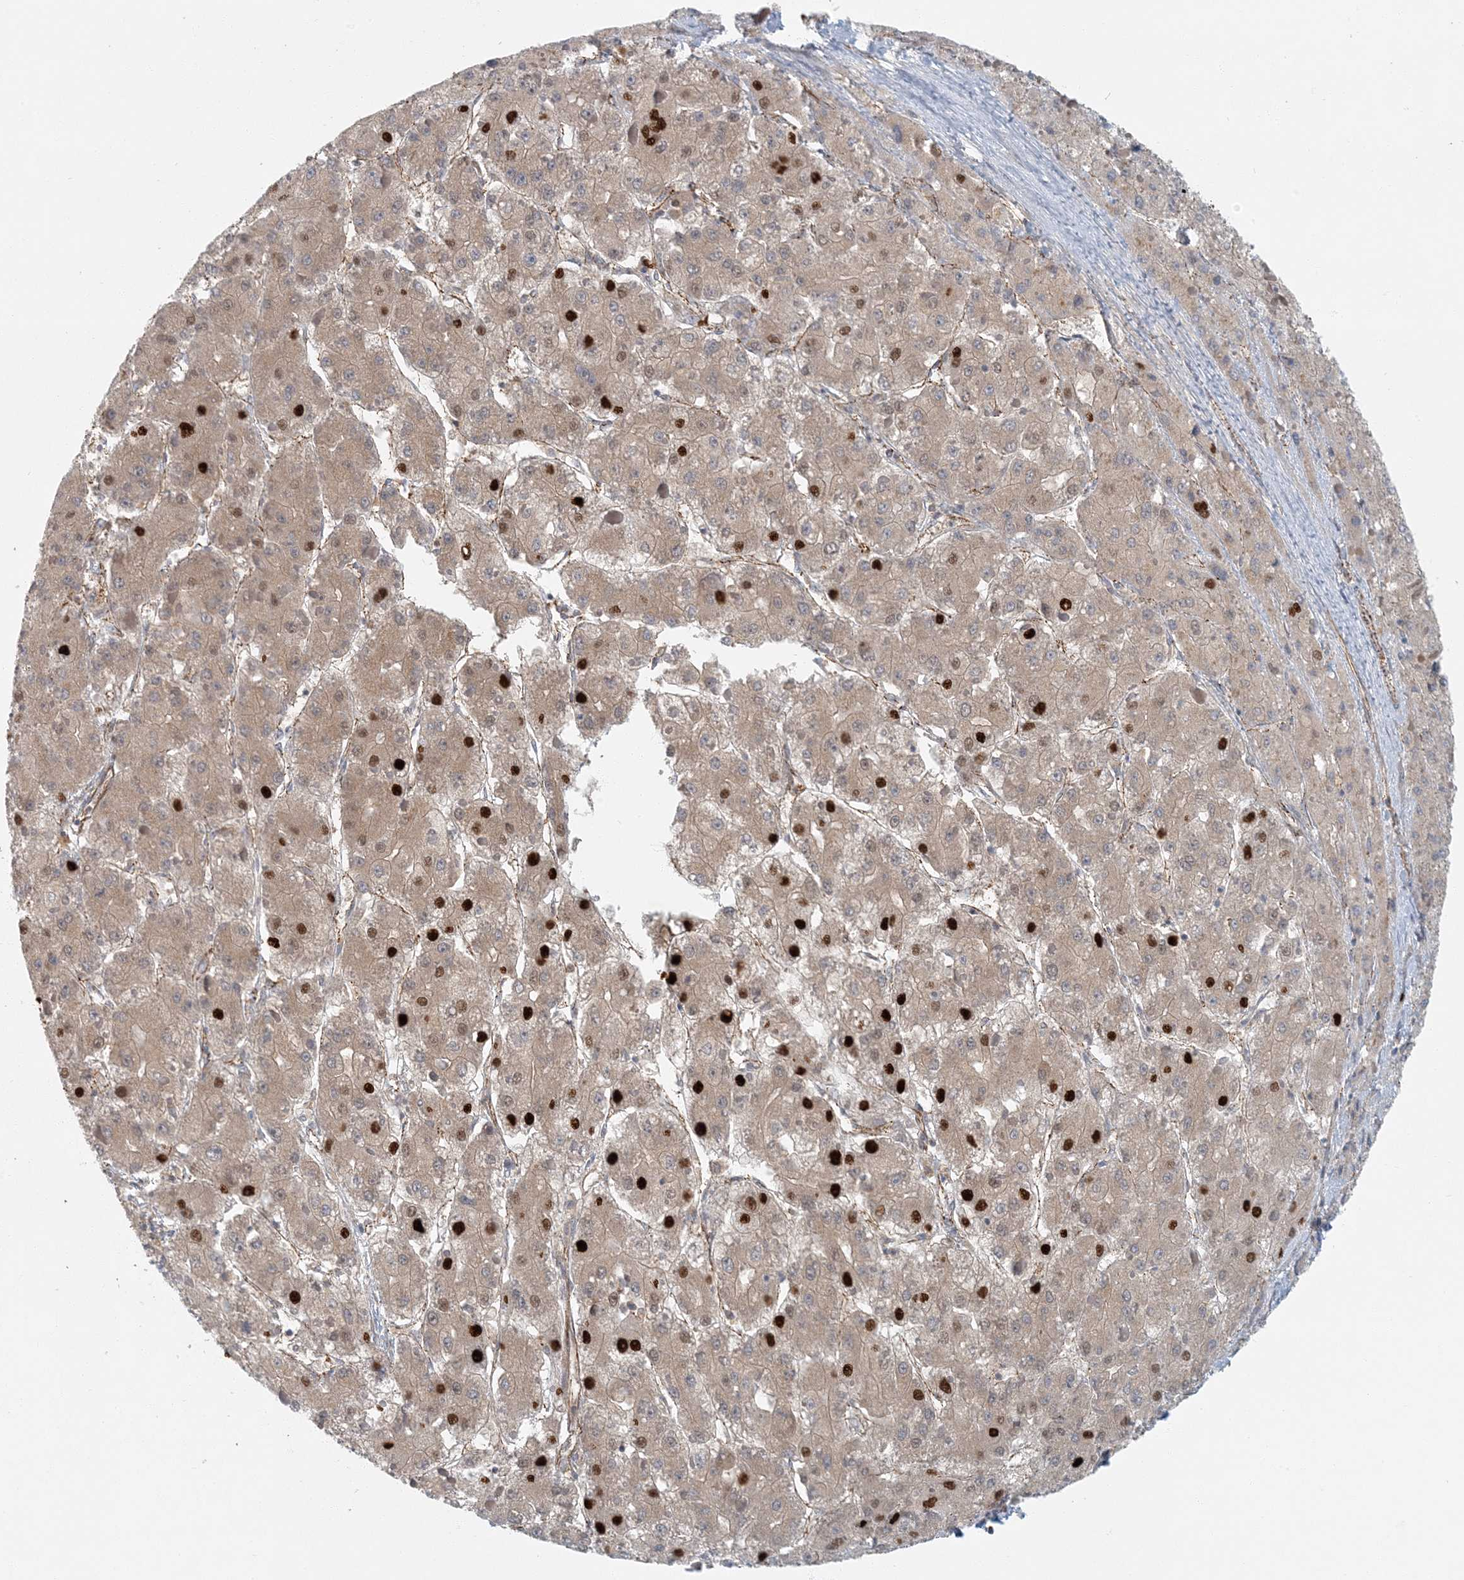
{"staining": {"intensity": "strong", "quantity": "<25%", "location": "nuclear"}, "tissue": "liver cancer", "cell_type": "Tumor cells", "image_type": "cancer", "snomed": [{"axis": "morphology", "description": "Carcinoma, Hepatocellular, NOS"}, {"axis": "topography", "description": "Liver"}], "caption": "Immunohistochemistry image of neoplastic tissue: liver hepatocellular carcinoma stained using immunohistochemistry (IHC) exhibits medium levels of strong protein expression localized specifically in the nuclear of tumor cells, appearing as a nuclear brown color.", "gene": "AK9", "patient": {"sex": "female", "age": 73}}